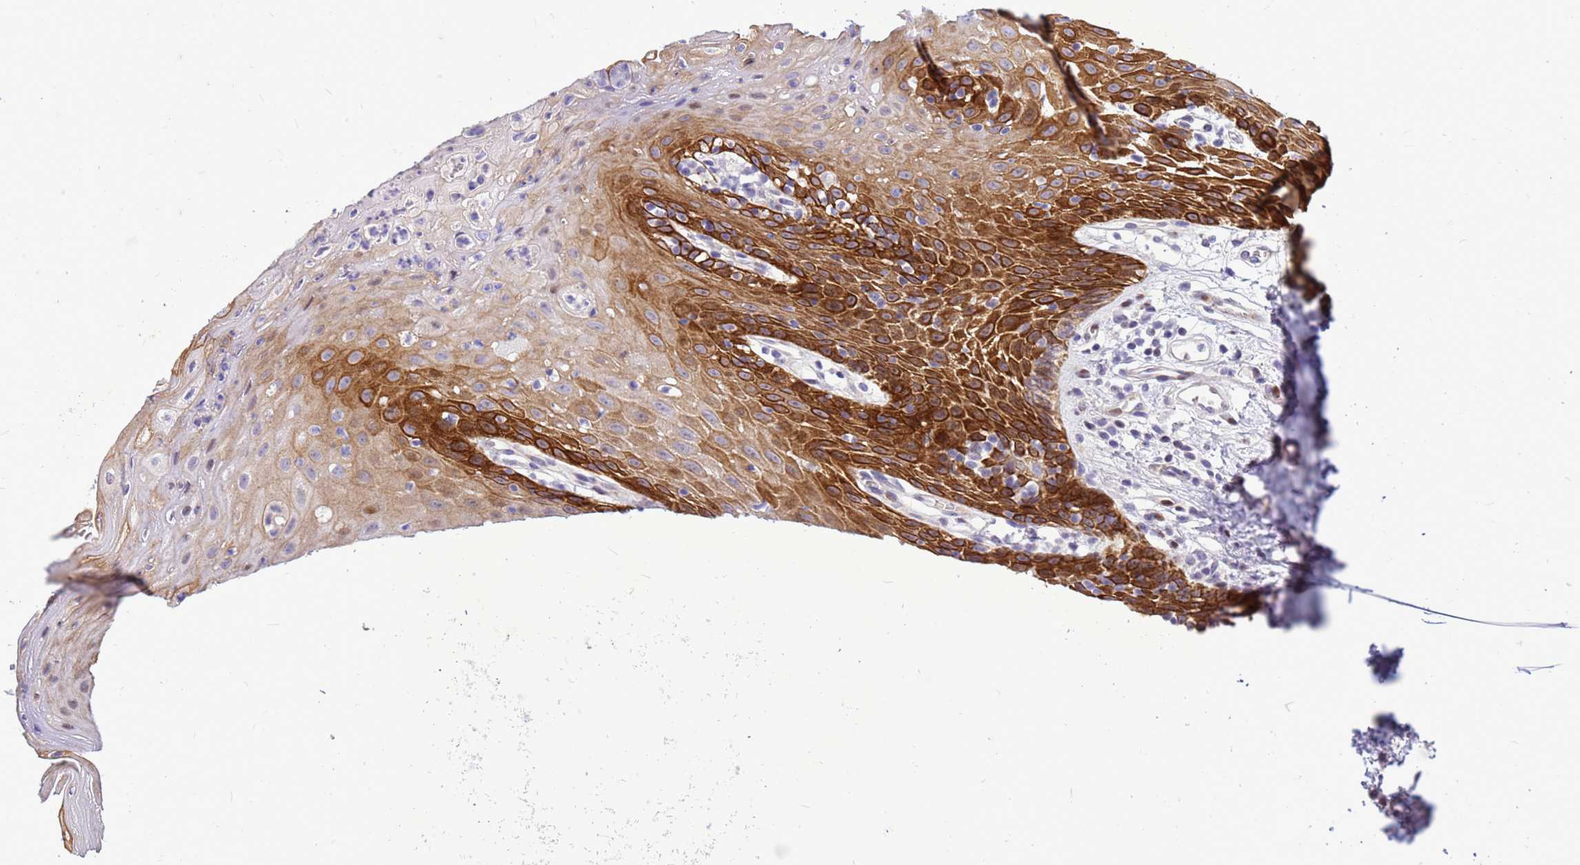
{"staining": {"intensity": "strong", "quantity": ">75%", "location": "cytoplasmic/membranous"}, "tissue": "oral mucosa", "cell_type": "Squamous epithelial cells", "image_type": "normal", "snomed": [{"axis": "morphology", "description": "Normal tissue, NOS"}, {"axis": "topography", "description": "Oral tissue"}, {"axis": "topography", "description": "Tounge, NOS"}], "caption": "The histopathology image demonstrates immunohistochemical staining of normal oral mucosa. There is strong cytoplasmic/membranous staining is appreciated in about >75% of squamous epithelial cells. (Brightfield microscopy of DAB IHC at high magnification).", "gene": "ADAMTS7", "patient": {"sex": "female", "age": 59}}